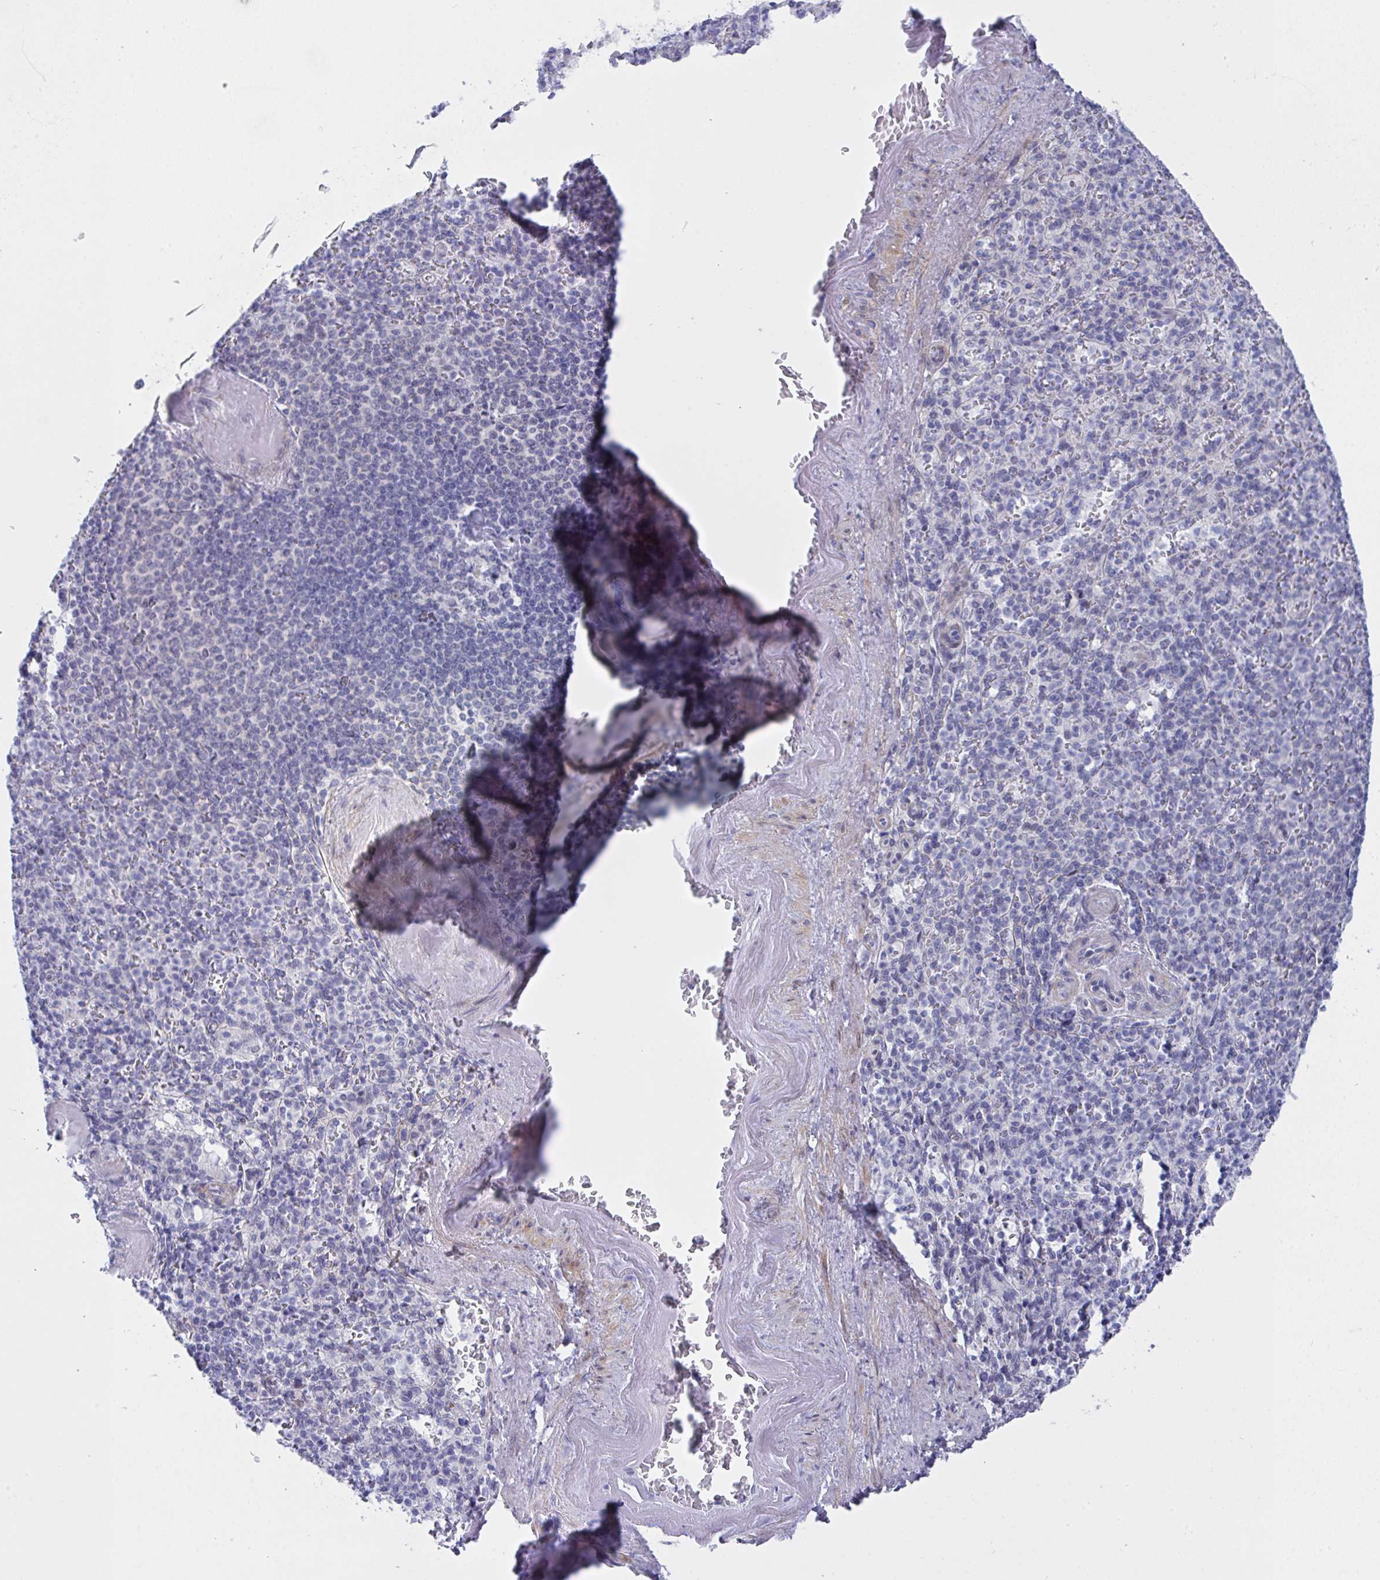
{"staining": {"intensity": "negative", "quantity": "none", "location": "none"}, "tissue": "spleen", "cell_type": "Cells in red pulp", "image_type": "normal", "snomed": [{"axis": "morphology", "description": "Normal tissue, NOS"}, {"axis": "topography", "description": "Spleen"}], "caption": "Spleen was stained to show a protein in brown. There is no significant staining in cells in red pulp. (Brightfield microscopy of DAB (3,3'-diaminobenzidine) IHC at high magnification).", "gene": "FBXL22", "patient": {"sex": "female", "age": 74}}